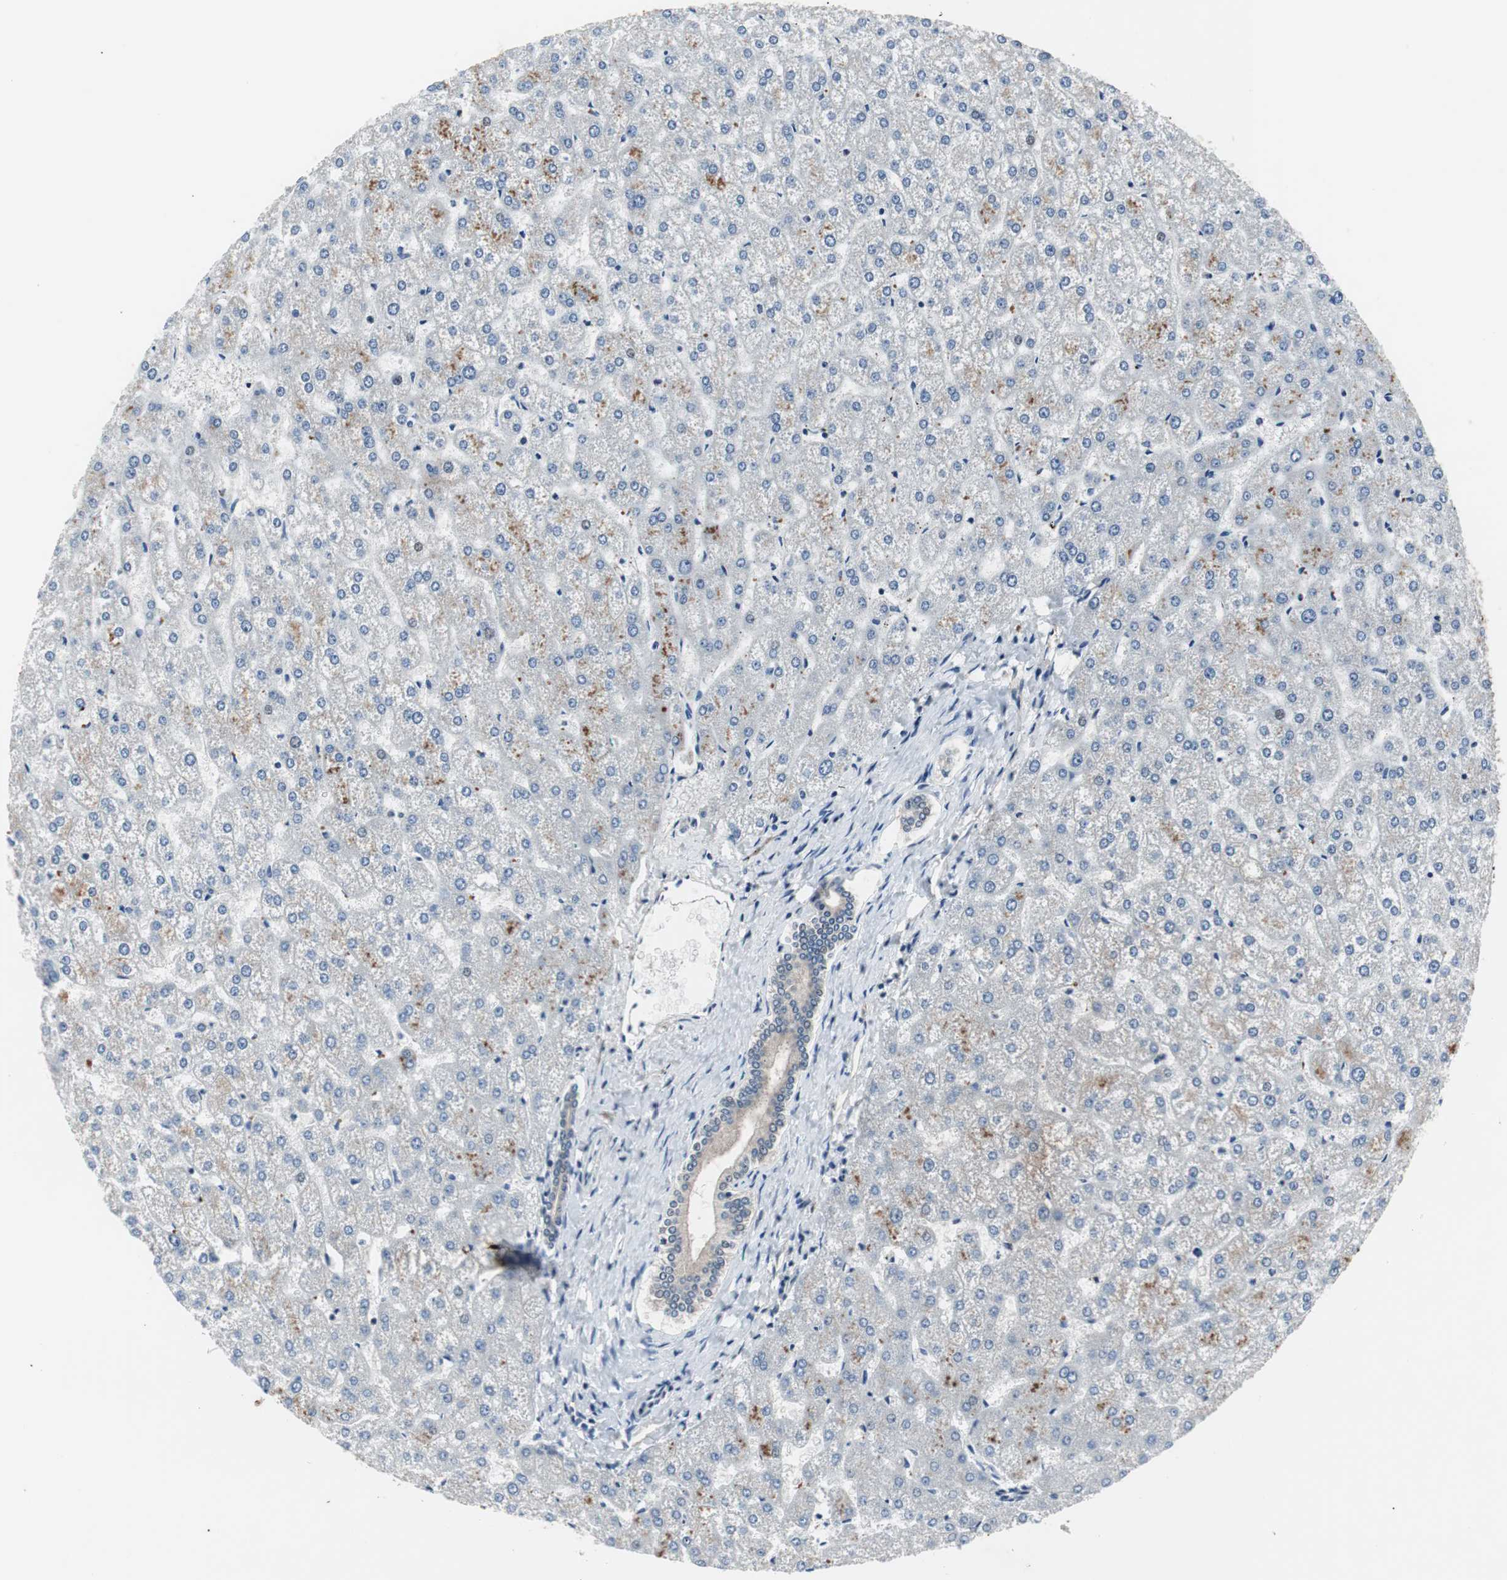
{"staining": {"intensity": "negative", "quantity": "none", "location": "none"}, "tissue": "liver", "cell_type": "Cholangiocytes", "image_type": "normal", "snomed": [{"axis": "morphology", "description": "Normal tissue, NOS"}, {"axis": "topography", "description": "Liver"}], "caption": "IHC photomicrograph of benign liver stained for a protein (brown), which exhibits no staining in cholangiocytes.", "gene": "SMAD1", "patient": {"sex": "female", "age": 32}}